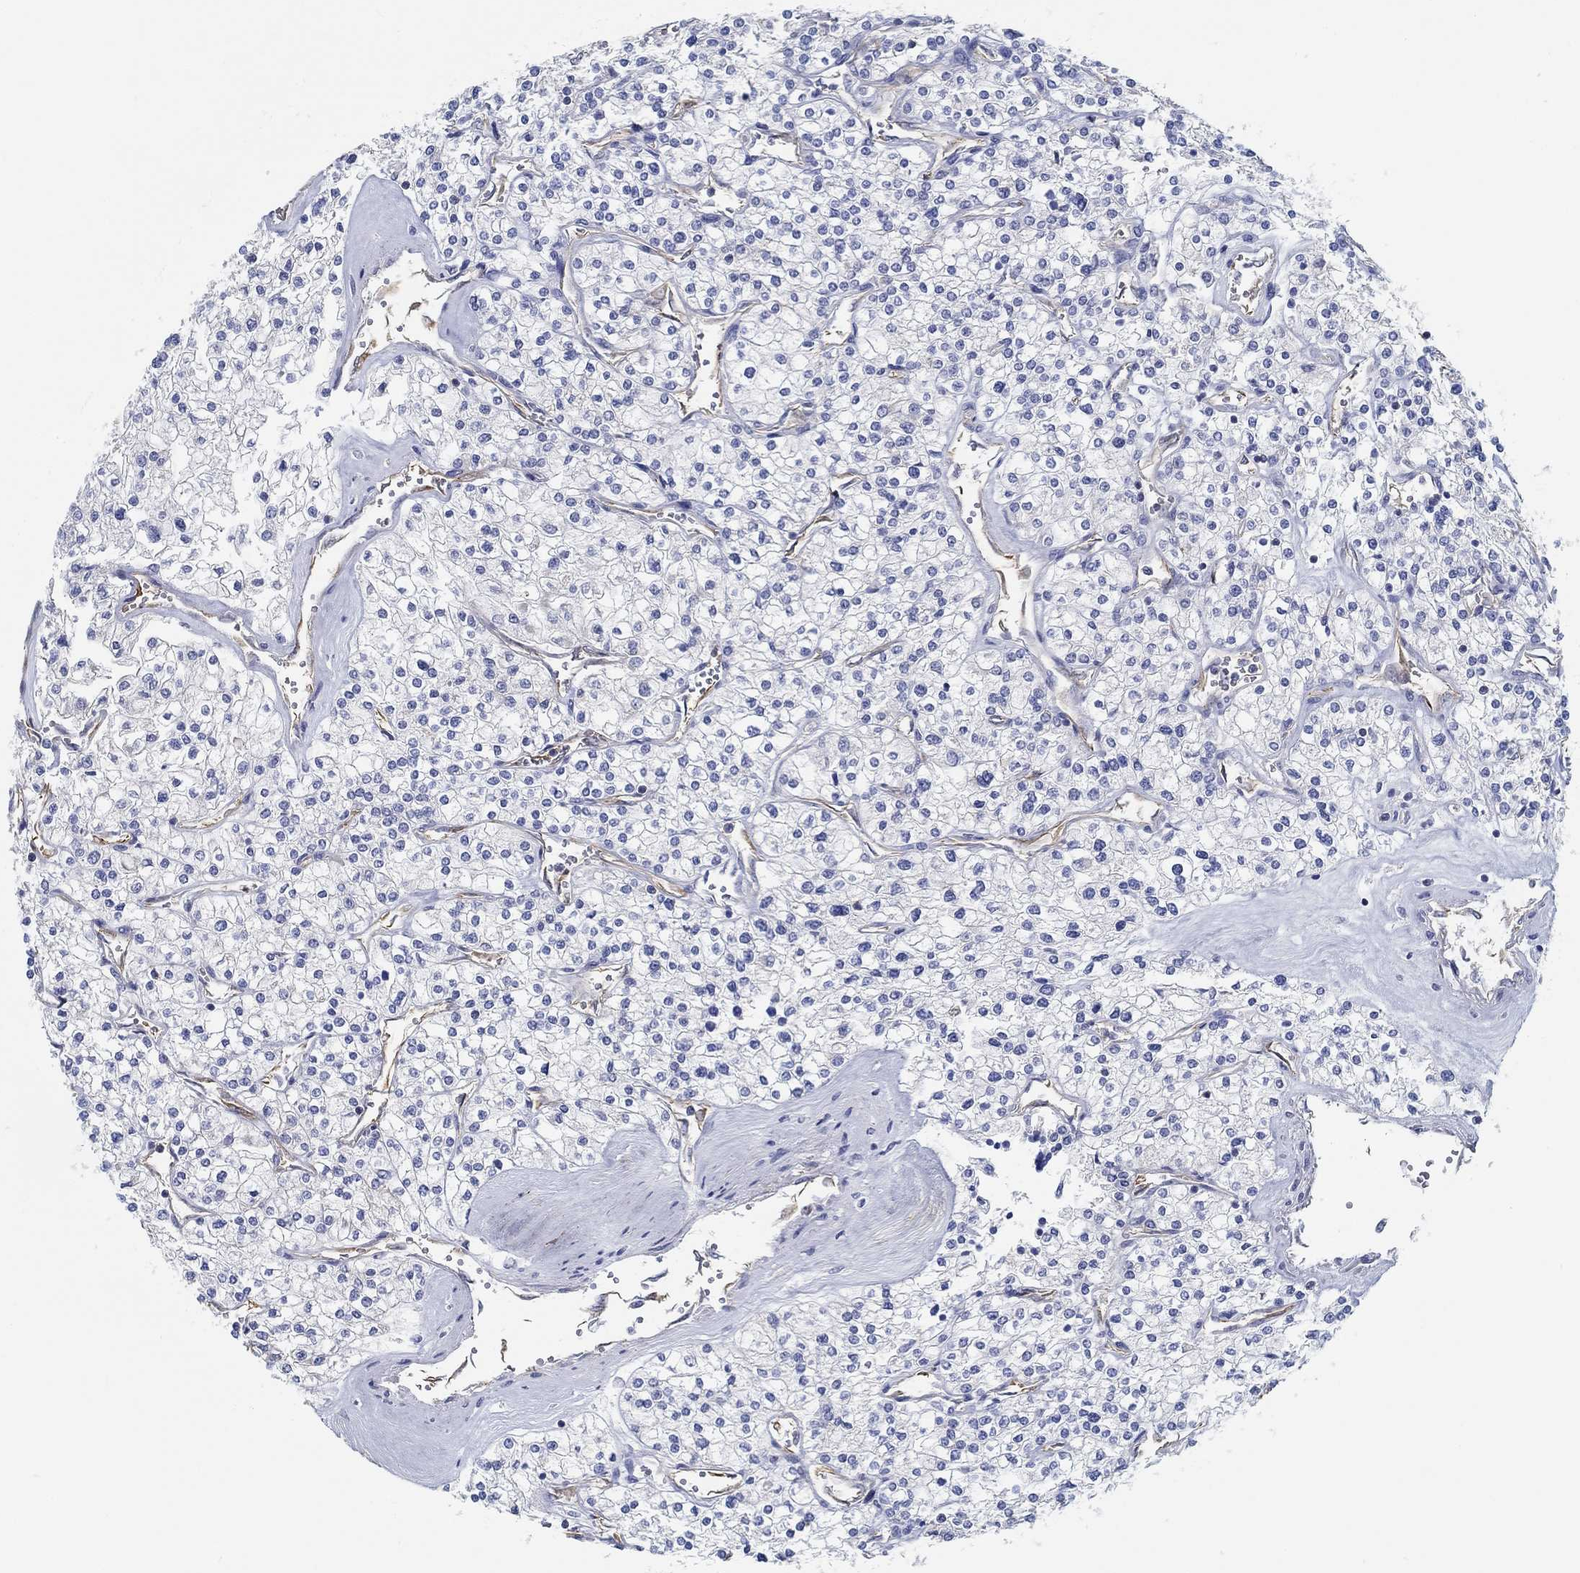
{"staining": {"intensity": "negative", "quantity": "none", "location": "none"}, "tissue": "renal cancer", "cell_type": "Tumor cells", "image_type": "cancer", "snomed": [{"axis": "morphology", "description": "Adenocarcinoma, NOS"}, {"axis": "topography", "description": "Kidney"}], "caption": "Adenocarcinoma (renal) stained for a protein using immunohistochemistry (IHC) reveals no expression tumor cells.", "gene": "BBOF1", "patient": {"sex": "male", "age": 80}}